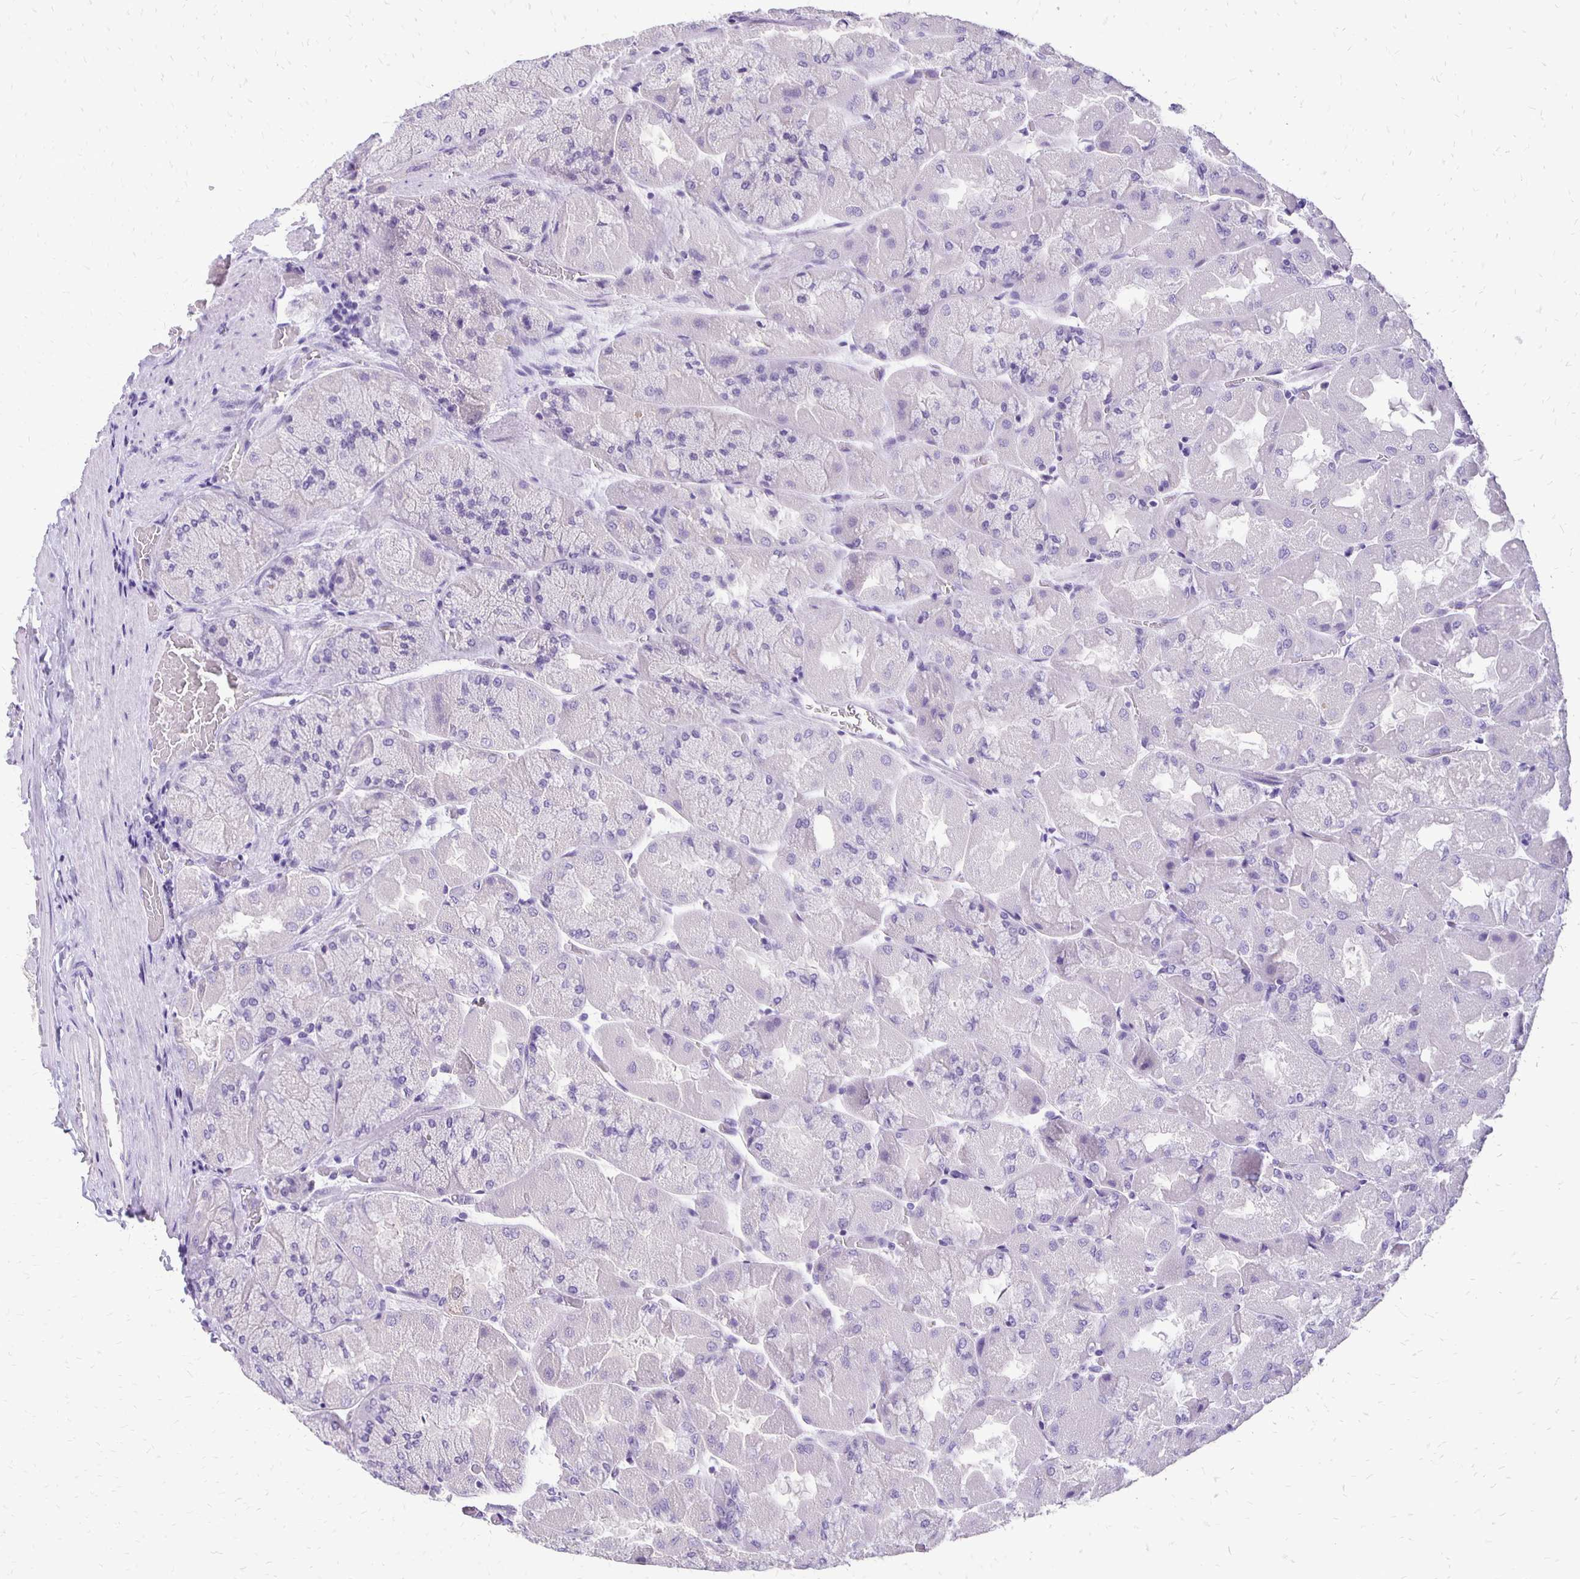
{"staining": {"intensity": "weak", "quantity": "<25%", "location": "cytoplasmic/membranous"}, "tissue": "stomach", "cell_type": "Glandular cells", "image_type": "normal", "snomed": [{"axis": "morphology", "description": "Normal tissue, NOS"}, {"axis": "topography", "description": "Stomach"}], "caption": "High power microscopy histopathology image of an immunohistochemistry image of benign stomach, revealing no significant expression in glandular cells.", "gene": "ANKRD45", "patient": {"sex": "female", "age": 61}}